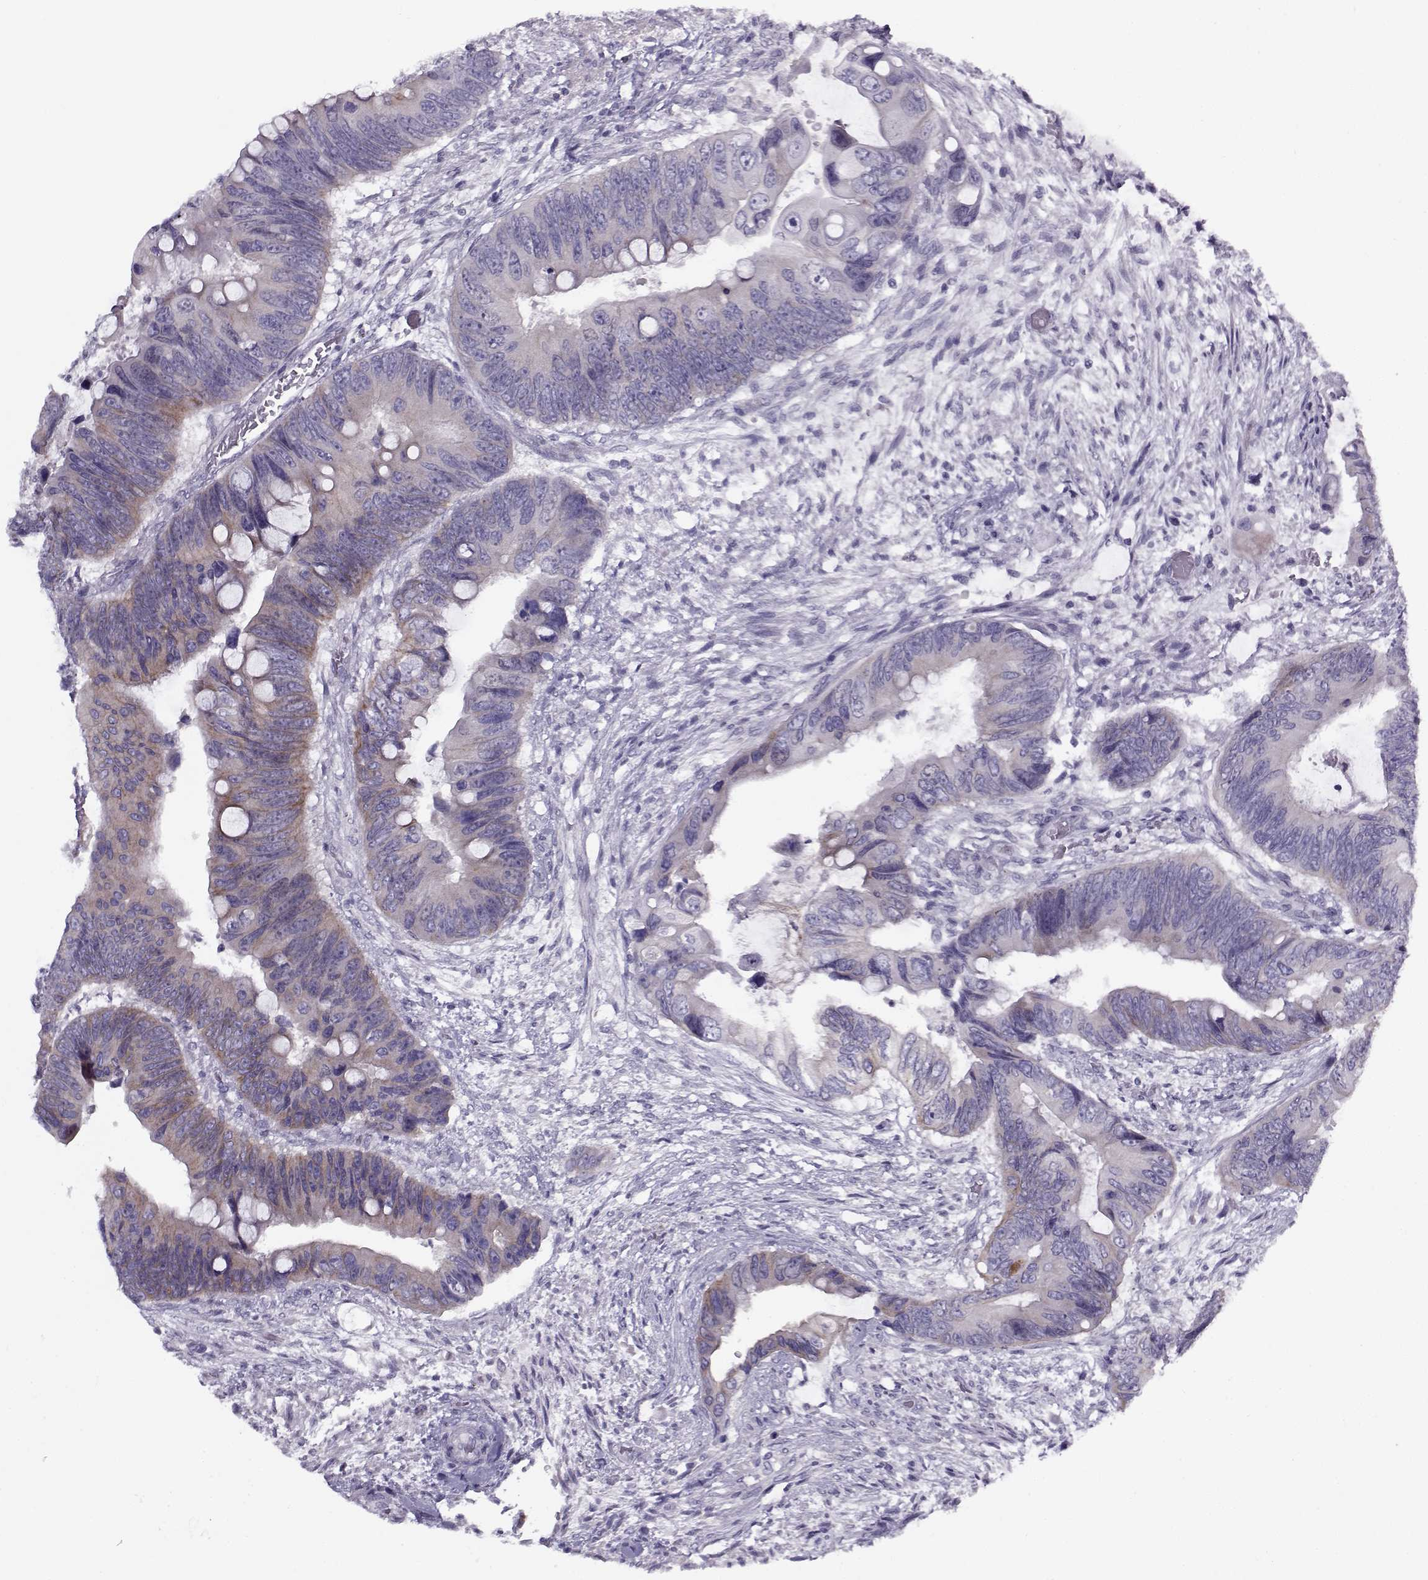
{"staining": {"intensity": "weak", "quantity": "<25%", "location": "cytoplasmic/membranous"}, "tissue": "colorectal cancer", "cell_type": "Tumor cells", "image_type": "cancer", "snomed": [{"axis": "morphology", "description": "Adenocarcinoma, NOS"}, {"axis": "topography", "description": "Rectum"}], "caption": "Adenocarcinoma (colorectal) stained for a protein using immunohistochemistry displays no positivity tumor cells.", "gene": "PP2D1", "patient": {"sex": "male", "age": 63}}